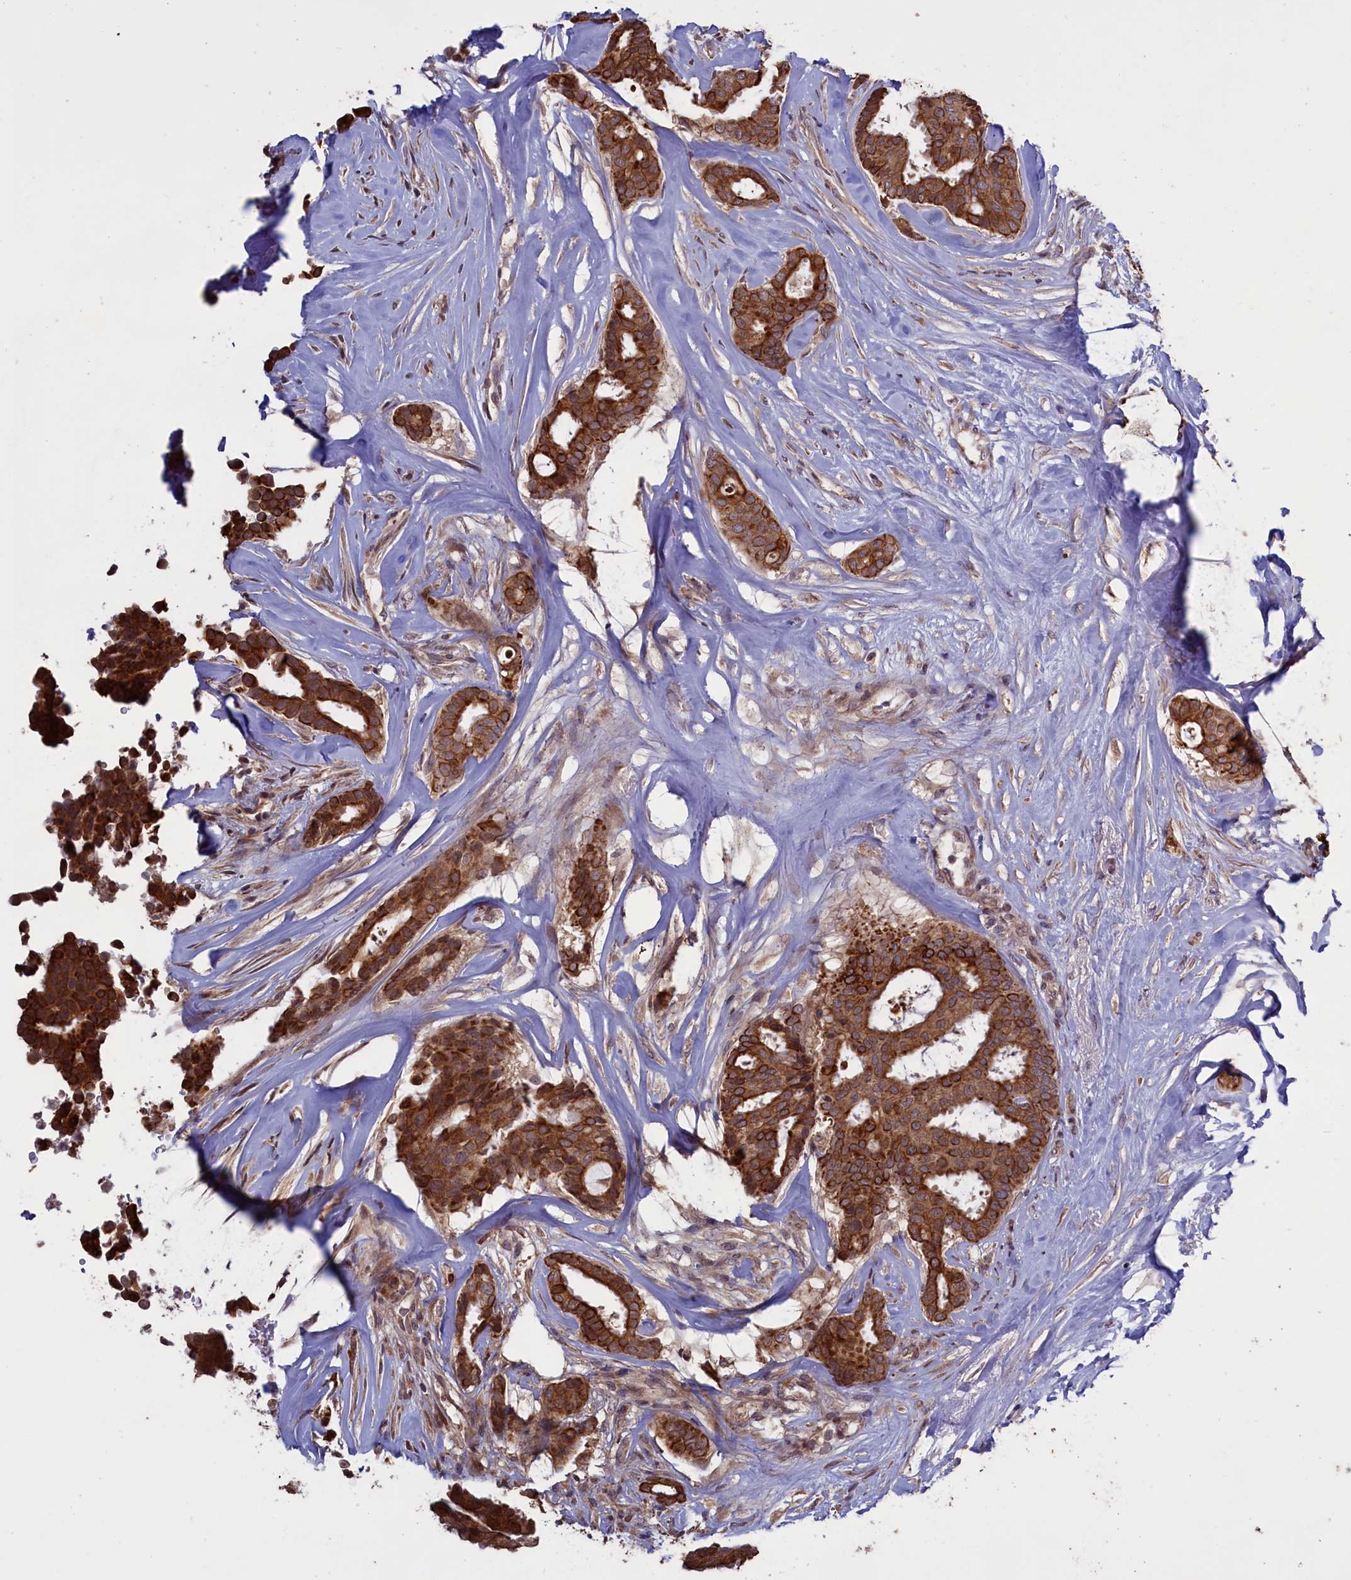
{"staining": {"intensity": "moderate", "quantity": ">75%", "location": "cytoplasmic/membranous"}, "tissue": "breast cancer", "cell_type": "Tumor cells", "image_type": "cancer", "snomed": [{"axis": "morphology", "description": "Duct carcinoma"}, {"axis": "topography", "description": "Breast"}], "caption": "IHC (DAB (3,3'-diaminobenzidine)) staining of human breast cancer shows moderate cytoplasmic/membranous protein staining in about >75% of tumor cells. The staining was performed using DAB, with brown indicating positive protein expression. Nuclei are stained blue with hematoxylin.", "gene": "DENND1B", "patient": {"sex": "female", "age": 75}}